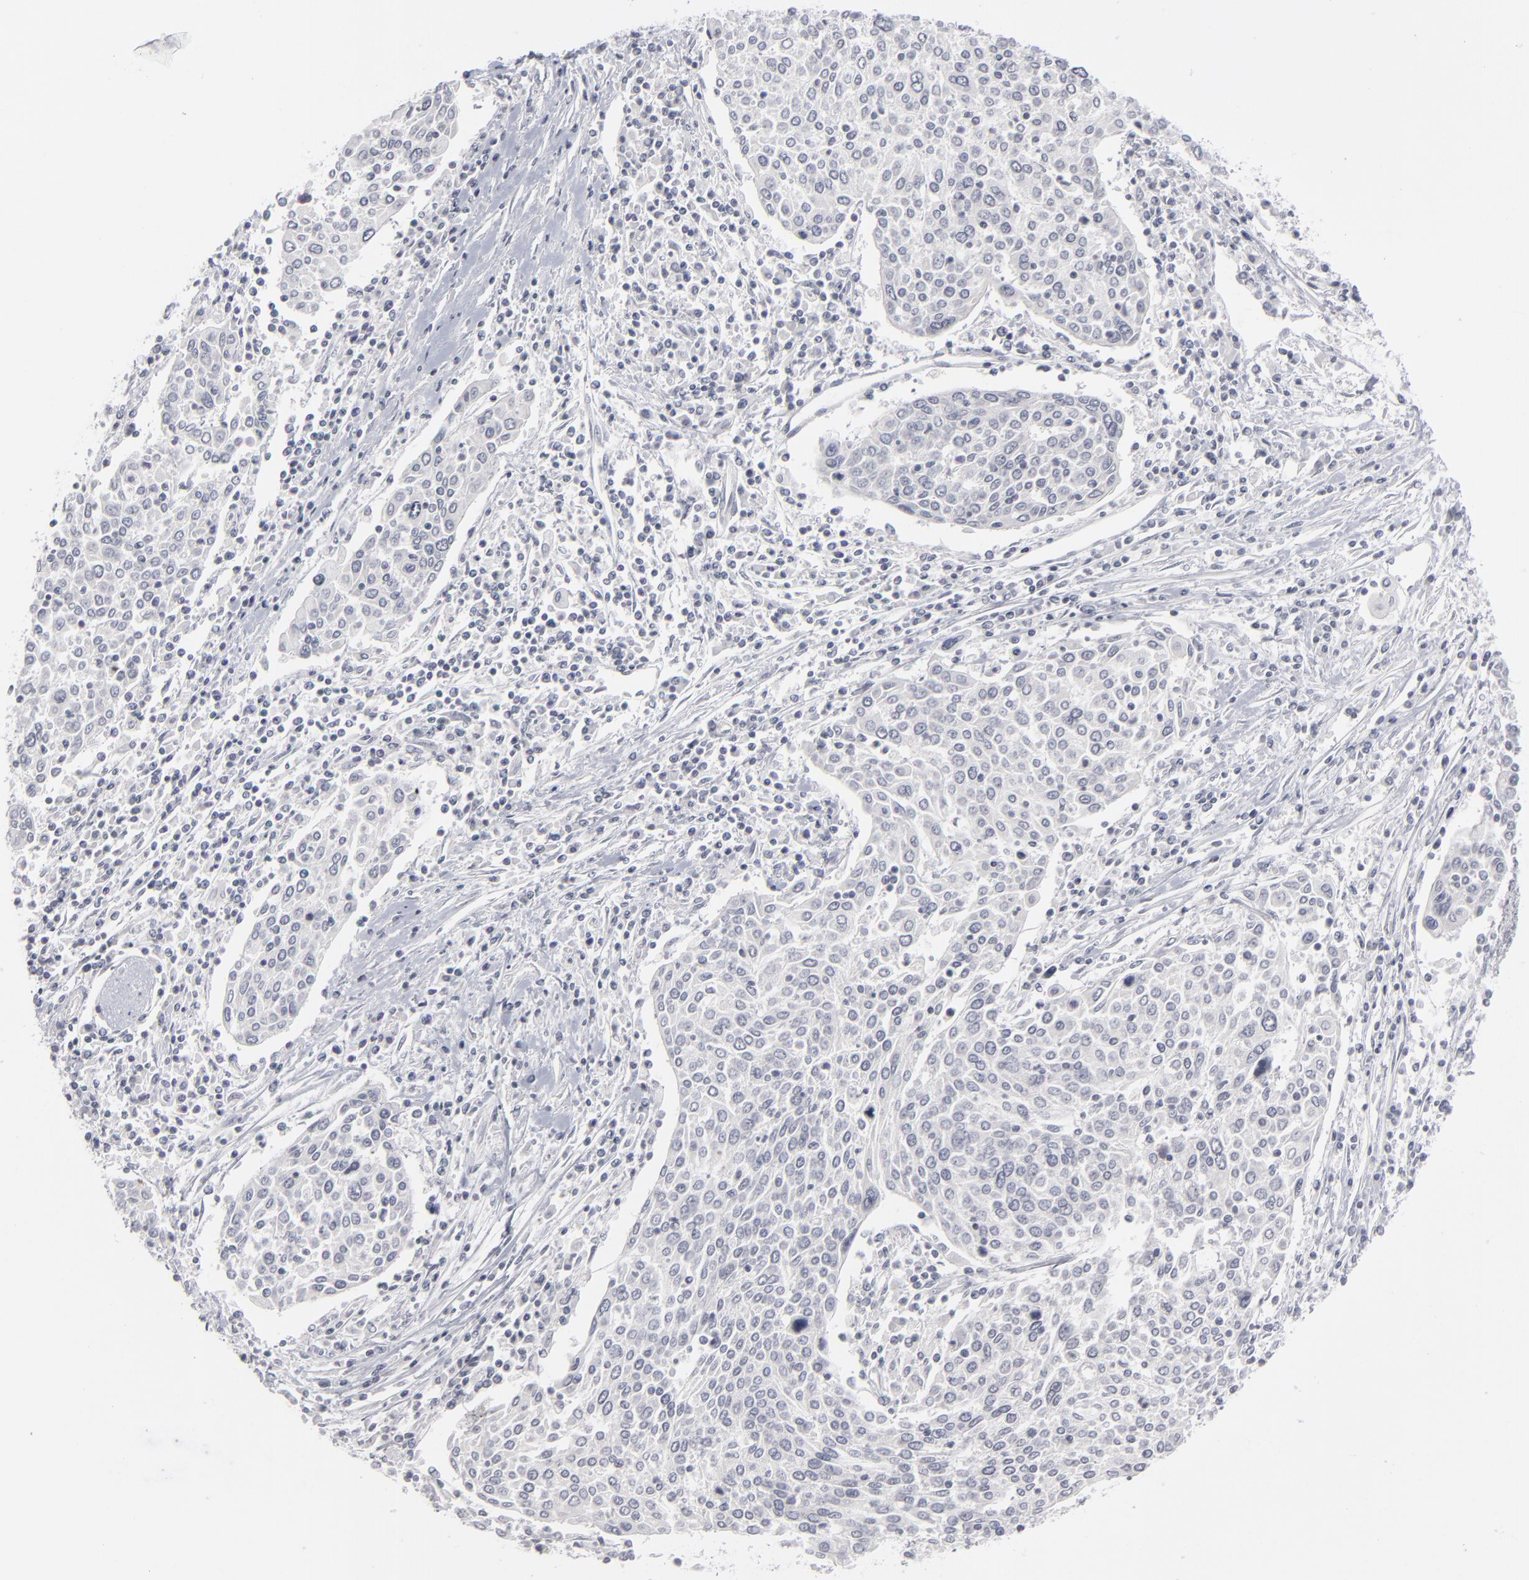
{"staining": {"intensity": "negative", "quantity": "none", "location": "none"}, "tissue": "cervical cancer", "cell_type": "Tumor cells", "image_type": "cancer", "snomed": [{"axis": "morphology", "description": "Squamous cell carcinoma, NOS"}, {"axis": "topography", "description": "Cervix"}], "caption": "Tumor cells show no significant staining in squamous cell carcinoma (cervical). (Brightfield microscopy of DAB (3,3'-diaminobenzidine) immunohistochemistry at high magnification).", "gene": "KIAA1210", "patient": {"sex": "female", "age": 40}}